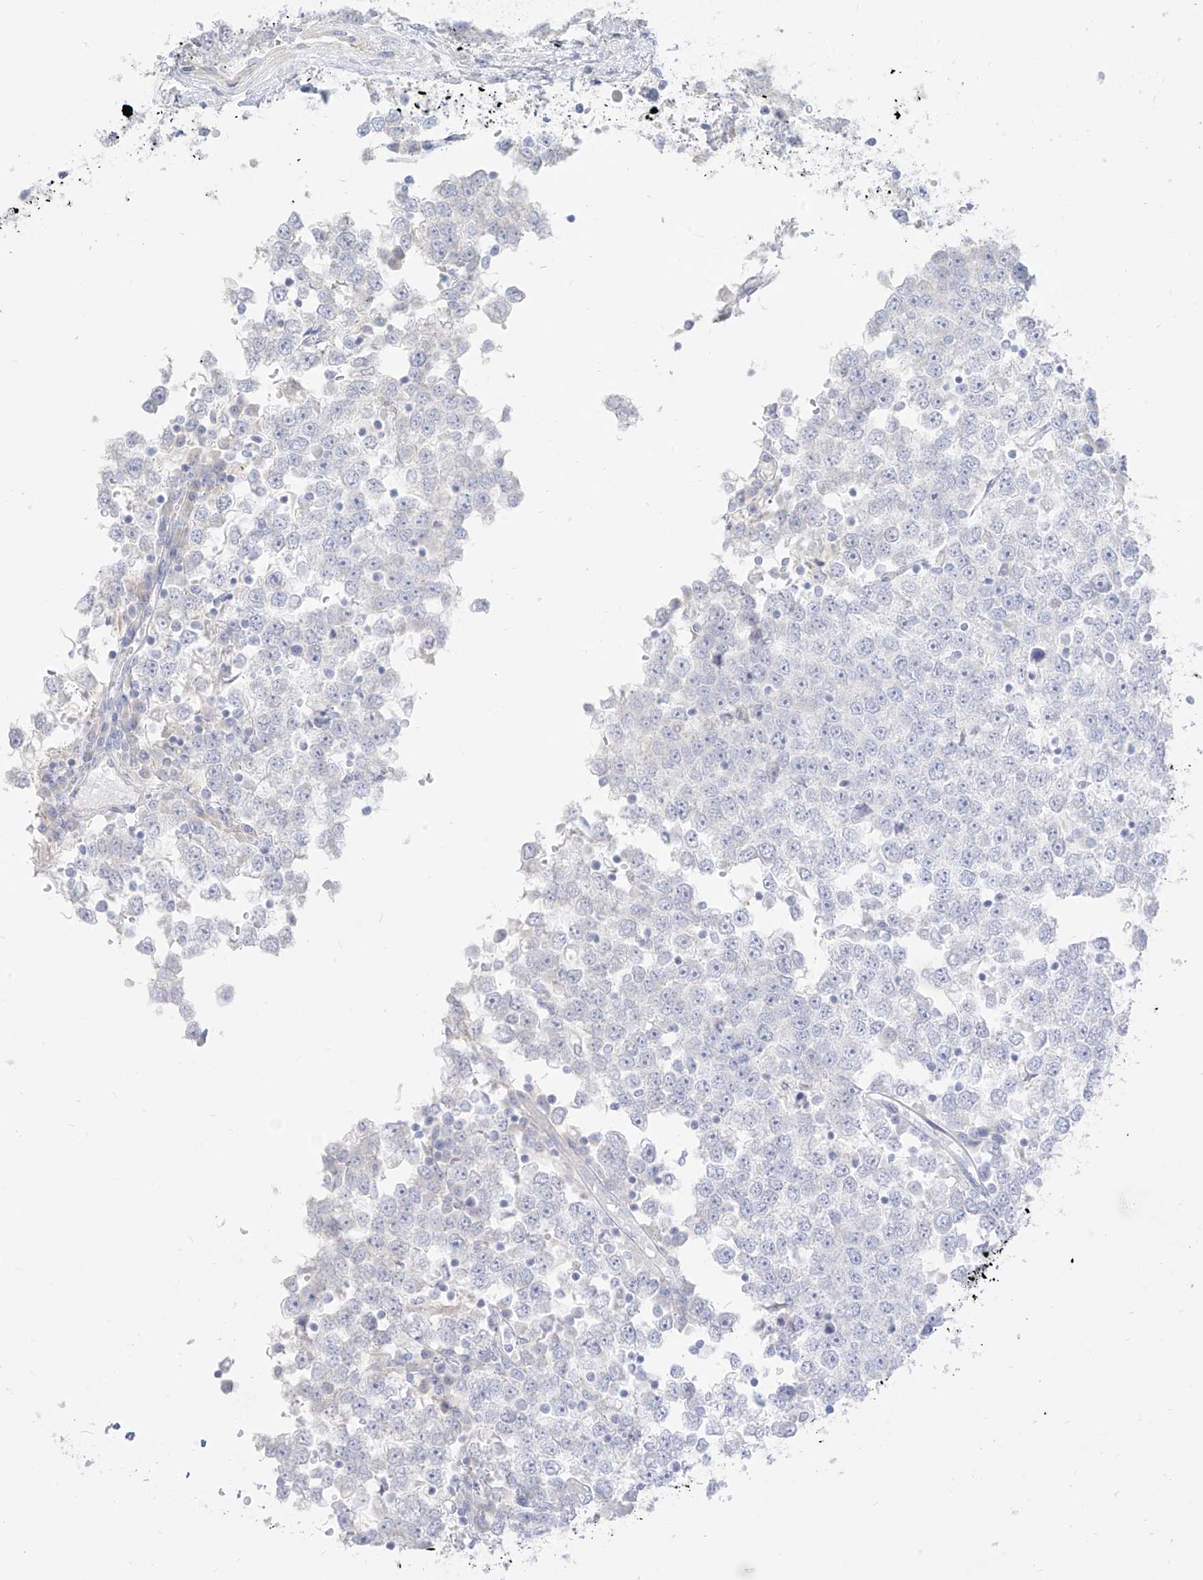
{"staining": {"intensity": "negative", "quantity": "none", "location": "none"}, "tissue": "testis cancer", "cell_type": "Tumor cells", "image_type": "cancer", "snomed": [{"axis": "morphology", "description": "Seminoma, NOS"}, {"axis": "topography", "description": "Testis"}], "caption": "IHC histopathology image of neoplastic tissue: testis cancer (seminoma) stained with DAB (3,3'-diaminobenzidine) displays no significant protein expression in tumor cells.", "gene": "ARHGEF40", "patient": {"sex": "male", "age": 65}}